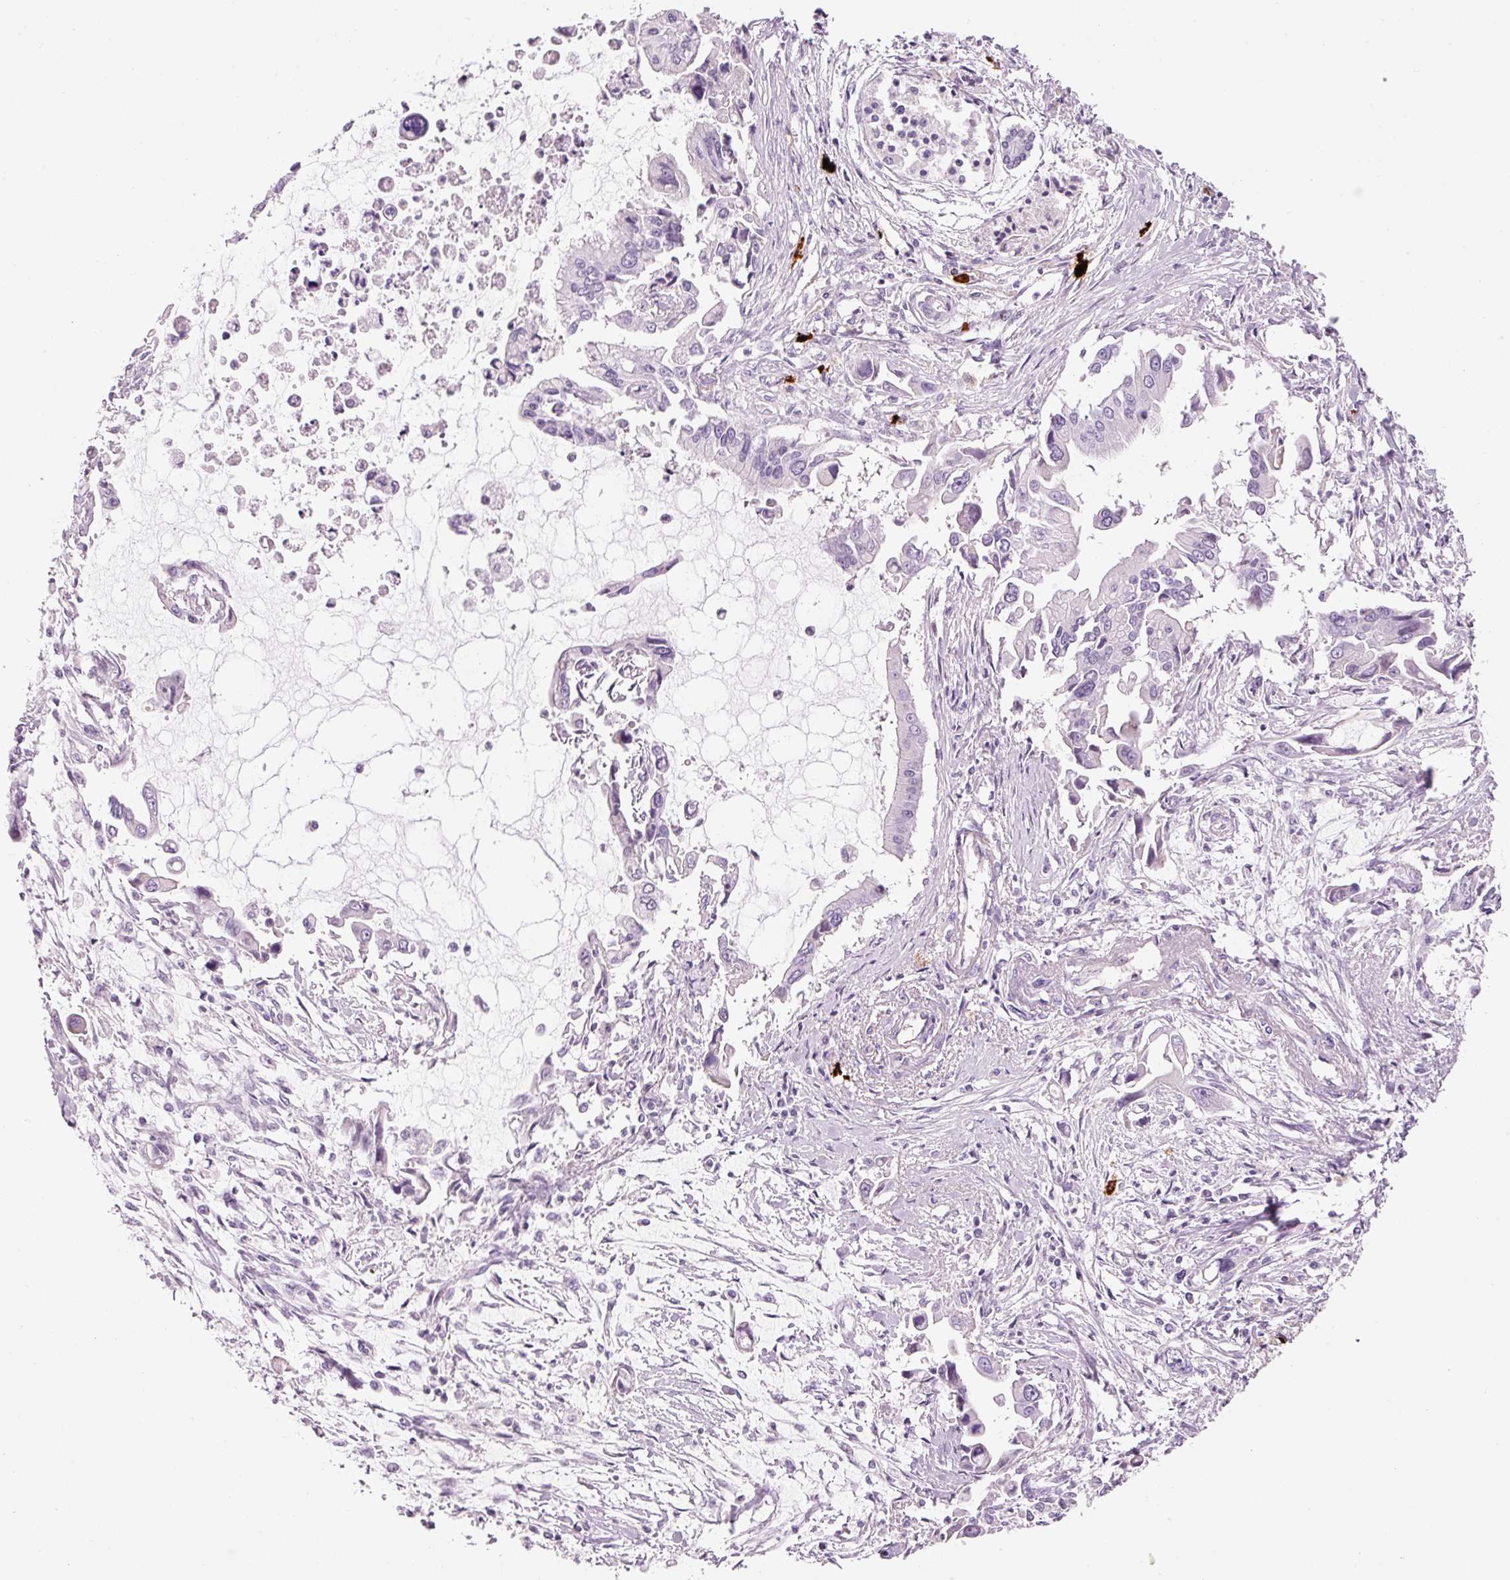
{"staining": {"intensity": "negative", "quantity": "none", "location": "none"}, "tissue": "pancreatic cancer", "cell_type": "Tumor cells", "image_type": "cancer", "snomed": [{"axis": "morphology", "description": "Adenocarcinoma, NOS"}, {"axis": "topography", "description": "Pancreas"}], "caption": "This is an immunohistochemistry histopathology image of human pancreatic cancer. There is no expression in tumor cells.", "gene": "CMA1", "patient": {"sex": "male", "age": 84}}